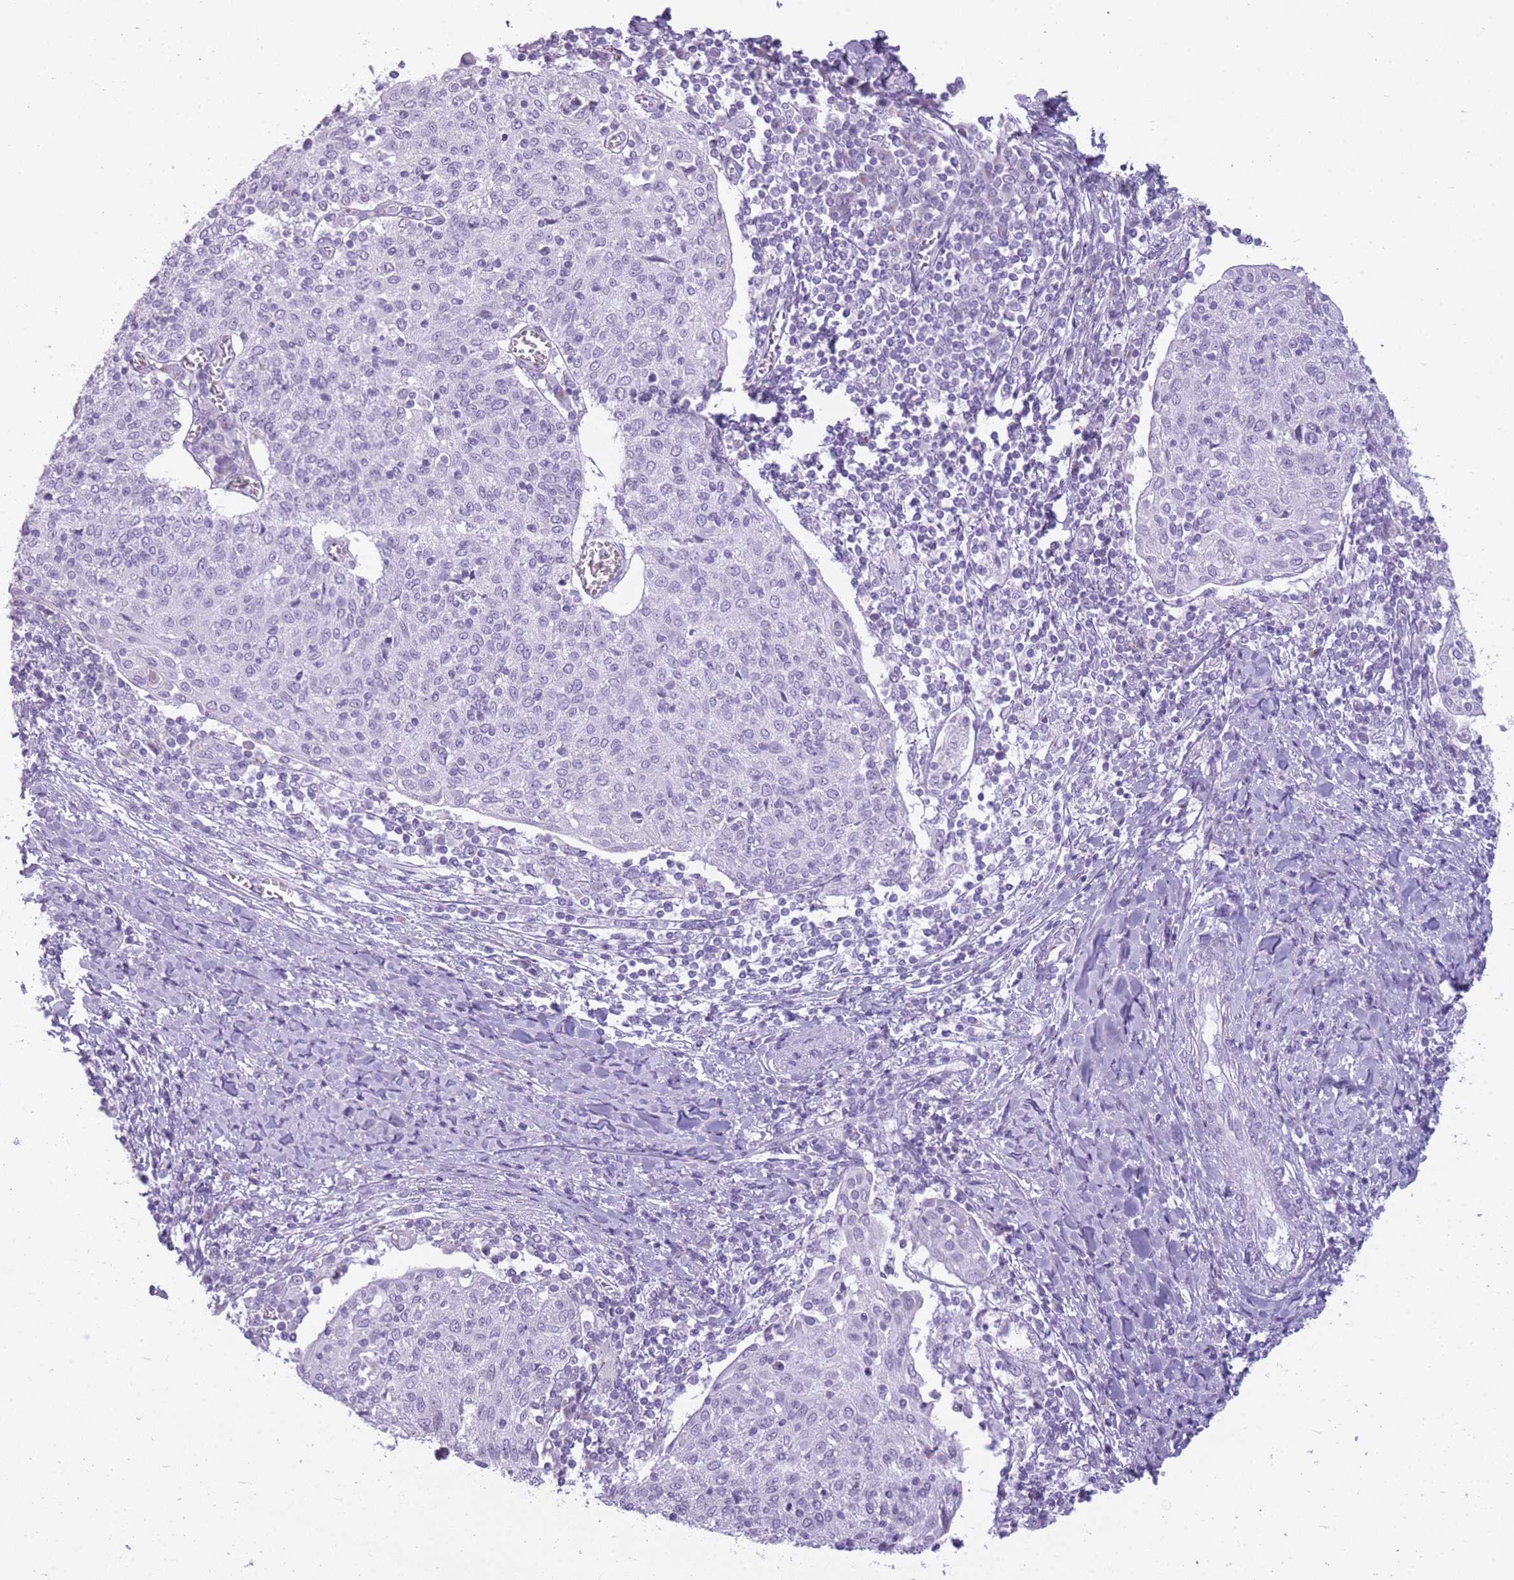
{"staining": {"intensity": "negative", "quantity": "none", "location": "none"}, "tissue": "cervical cancer", "cell_type": "Tumor cells", "image_type": "cancer", "snomed": [{"axis": "morphology", "description": "Squamous cell carcinoma, NOS"}, {"axis": "topography", "description": "Cervix"}], "caption": "Immunohistochemistry of human squamous cell carcinoma (cervical) shows no staining in tumor cells.", "gene": "GOLGA6D", "patient": {"sex": "female", "age": 52}}